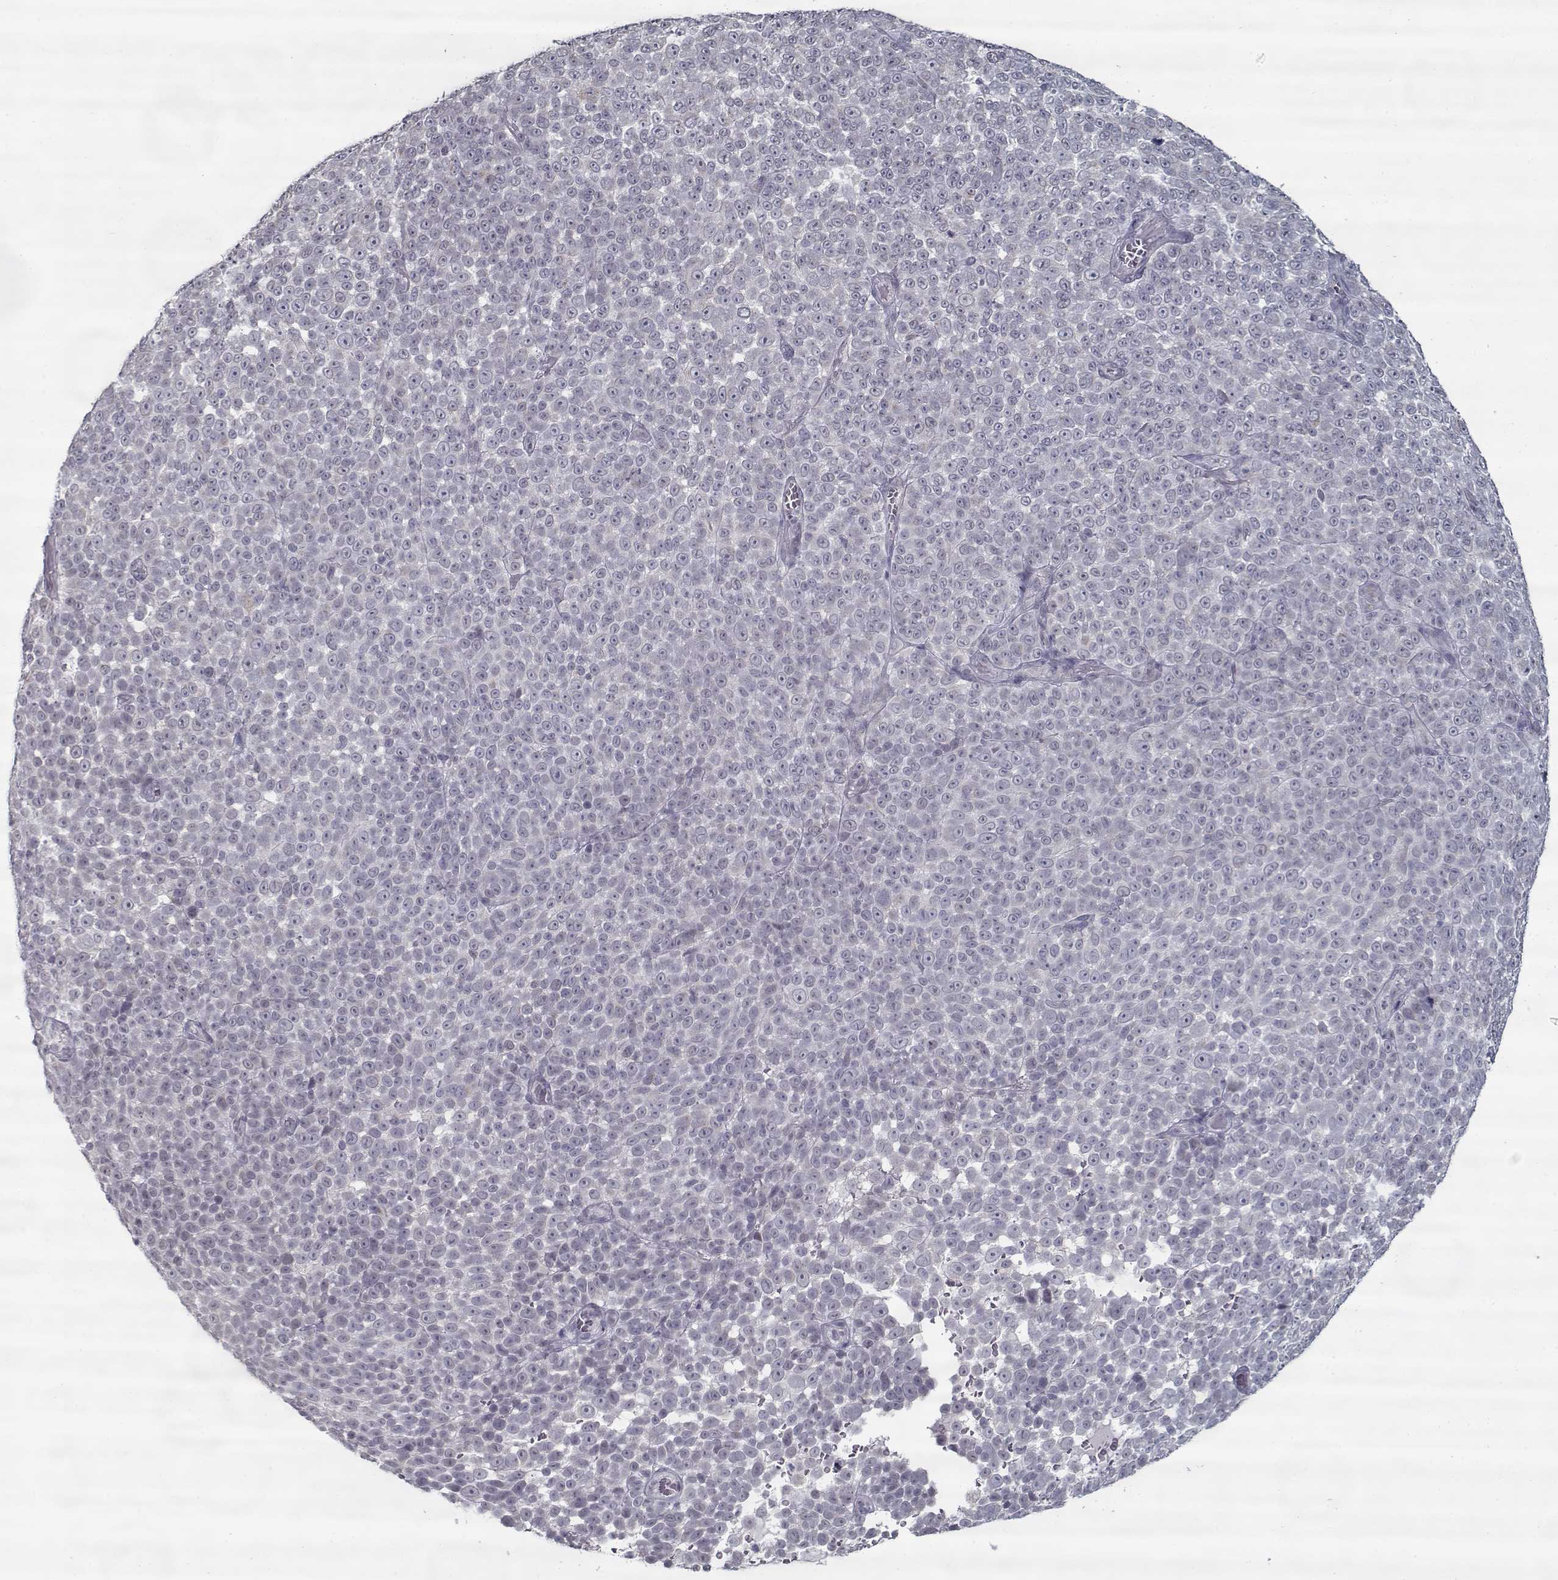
{"staining": {"intensity": "negative", "quantity": "none", "location": "none"}, "tissue": "melanoma", "cell_type": "Tumor cells", "image_type": "cancer", "snomed": [{"axis": "morphology", "description": "Malignant melanoma, NOS"}, {"axis": "topography", "description": "Skin"}], "caption": "Histopathology image shows no significant protein staining in tumor cells of melanoma.", "gene": "SEC16B", "patient": {"sex": "female", "age": 95}}